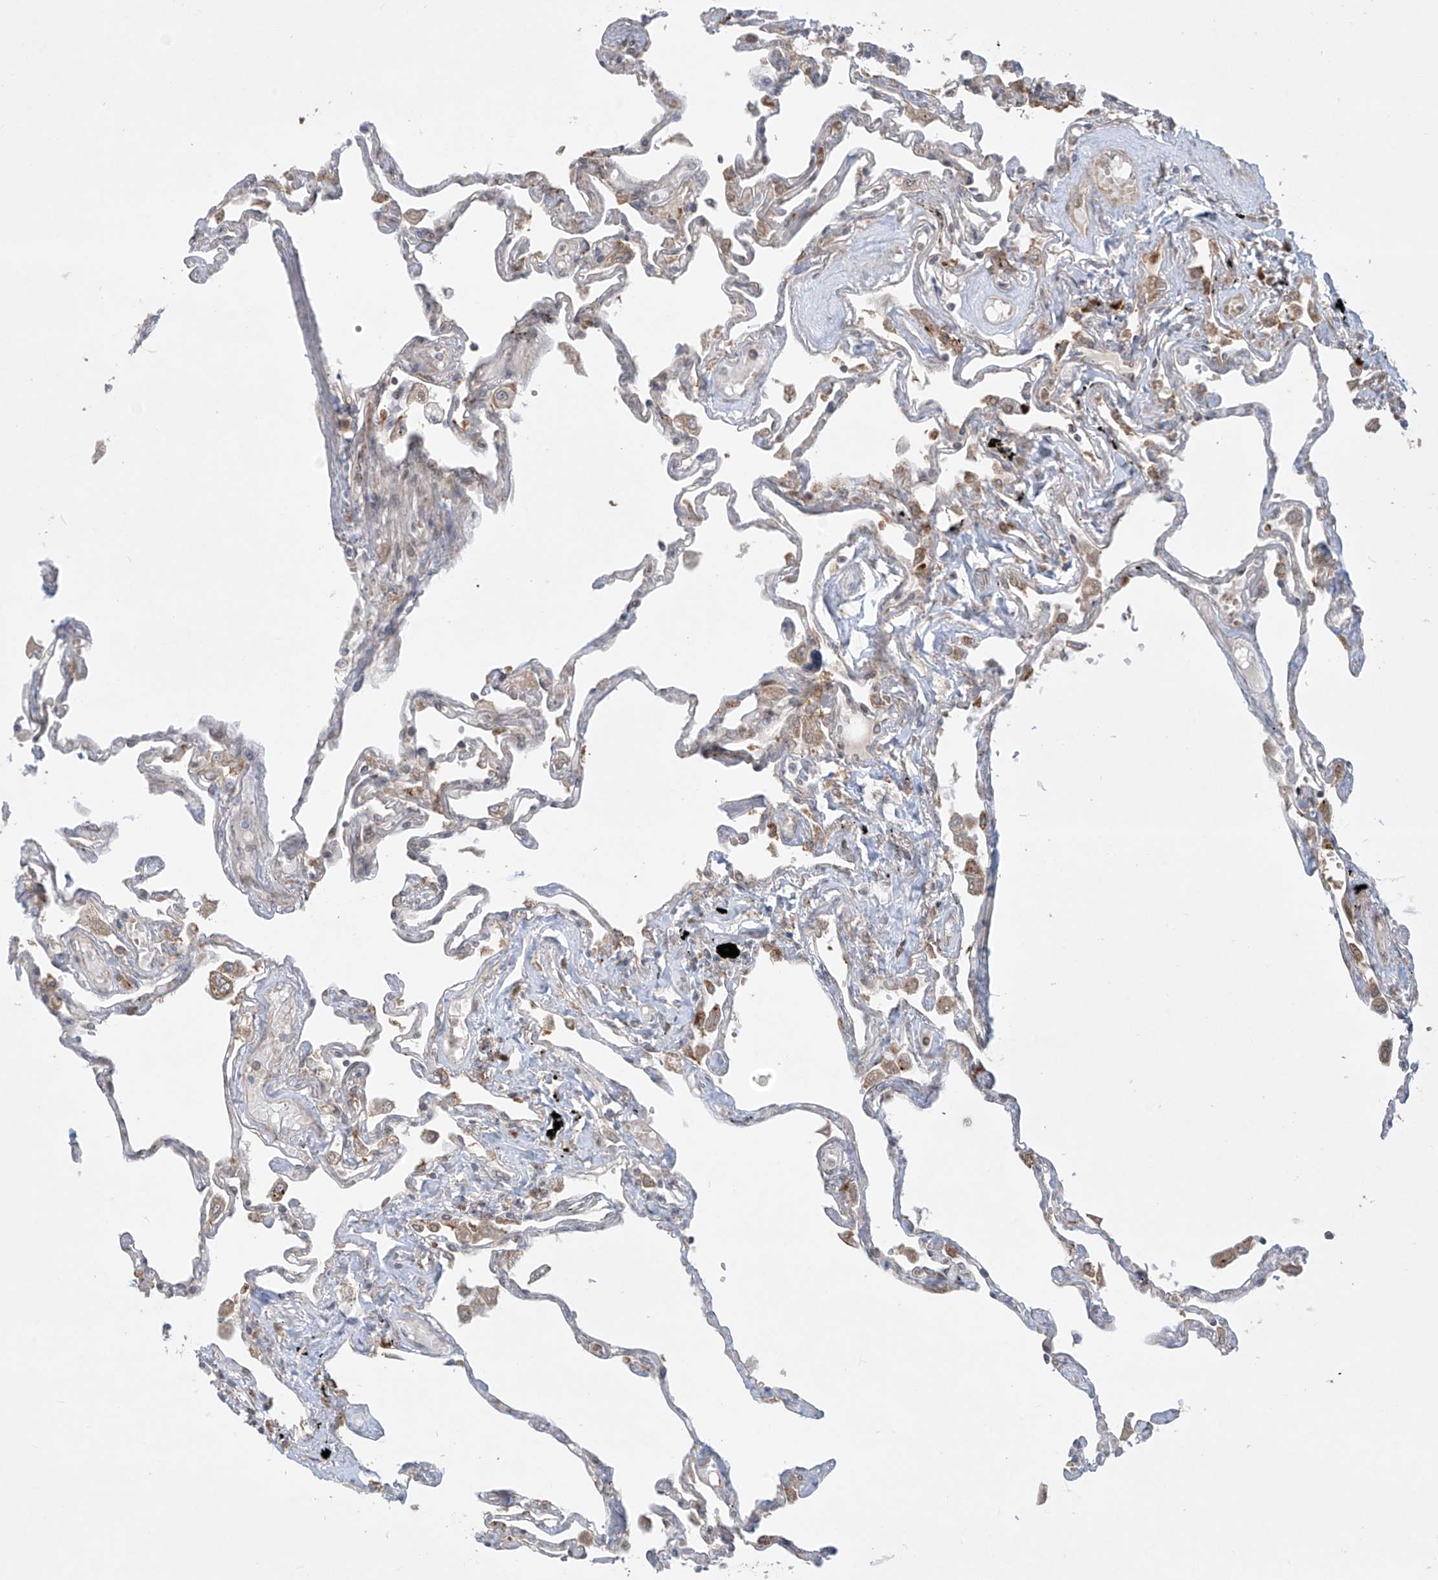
{"staining": {"intensity": "moderate", "quantity": "25%-75%", "location": "cytoplasmic/membranous"}, "tissue": "lung", "cell_type": "Alveolar cells", "image_type": "normal", "snomed": [{"axis": "morphology", "description": "Normal tissue, NOS"}, {"axis": "topography", "description": "Lung"}], "caption": "A brown stain labels moderate cytoplasmic/membranous expression of a protein in alveolar cells of benign human lung. (DAB IHC, brown staining for protein, blue staining for nuclei).", "gene": "PPAT", "patient": {"sex": "female", "age": 67}}